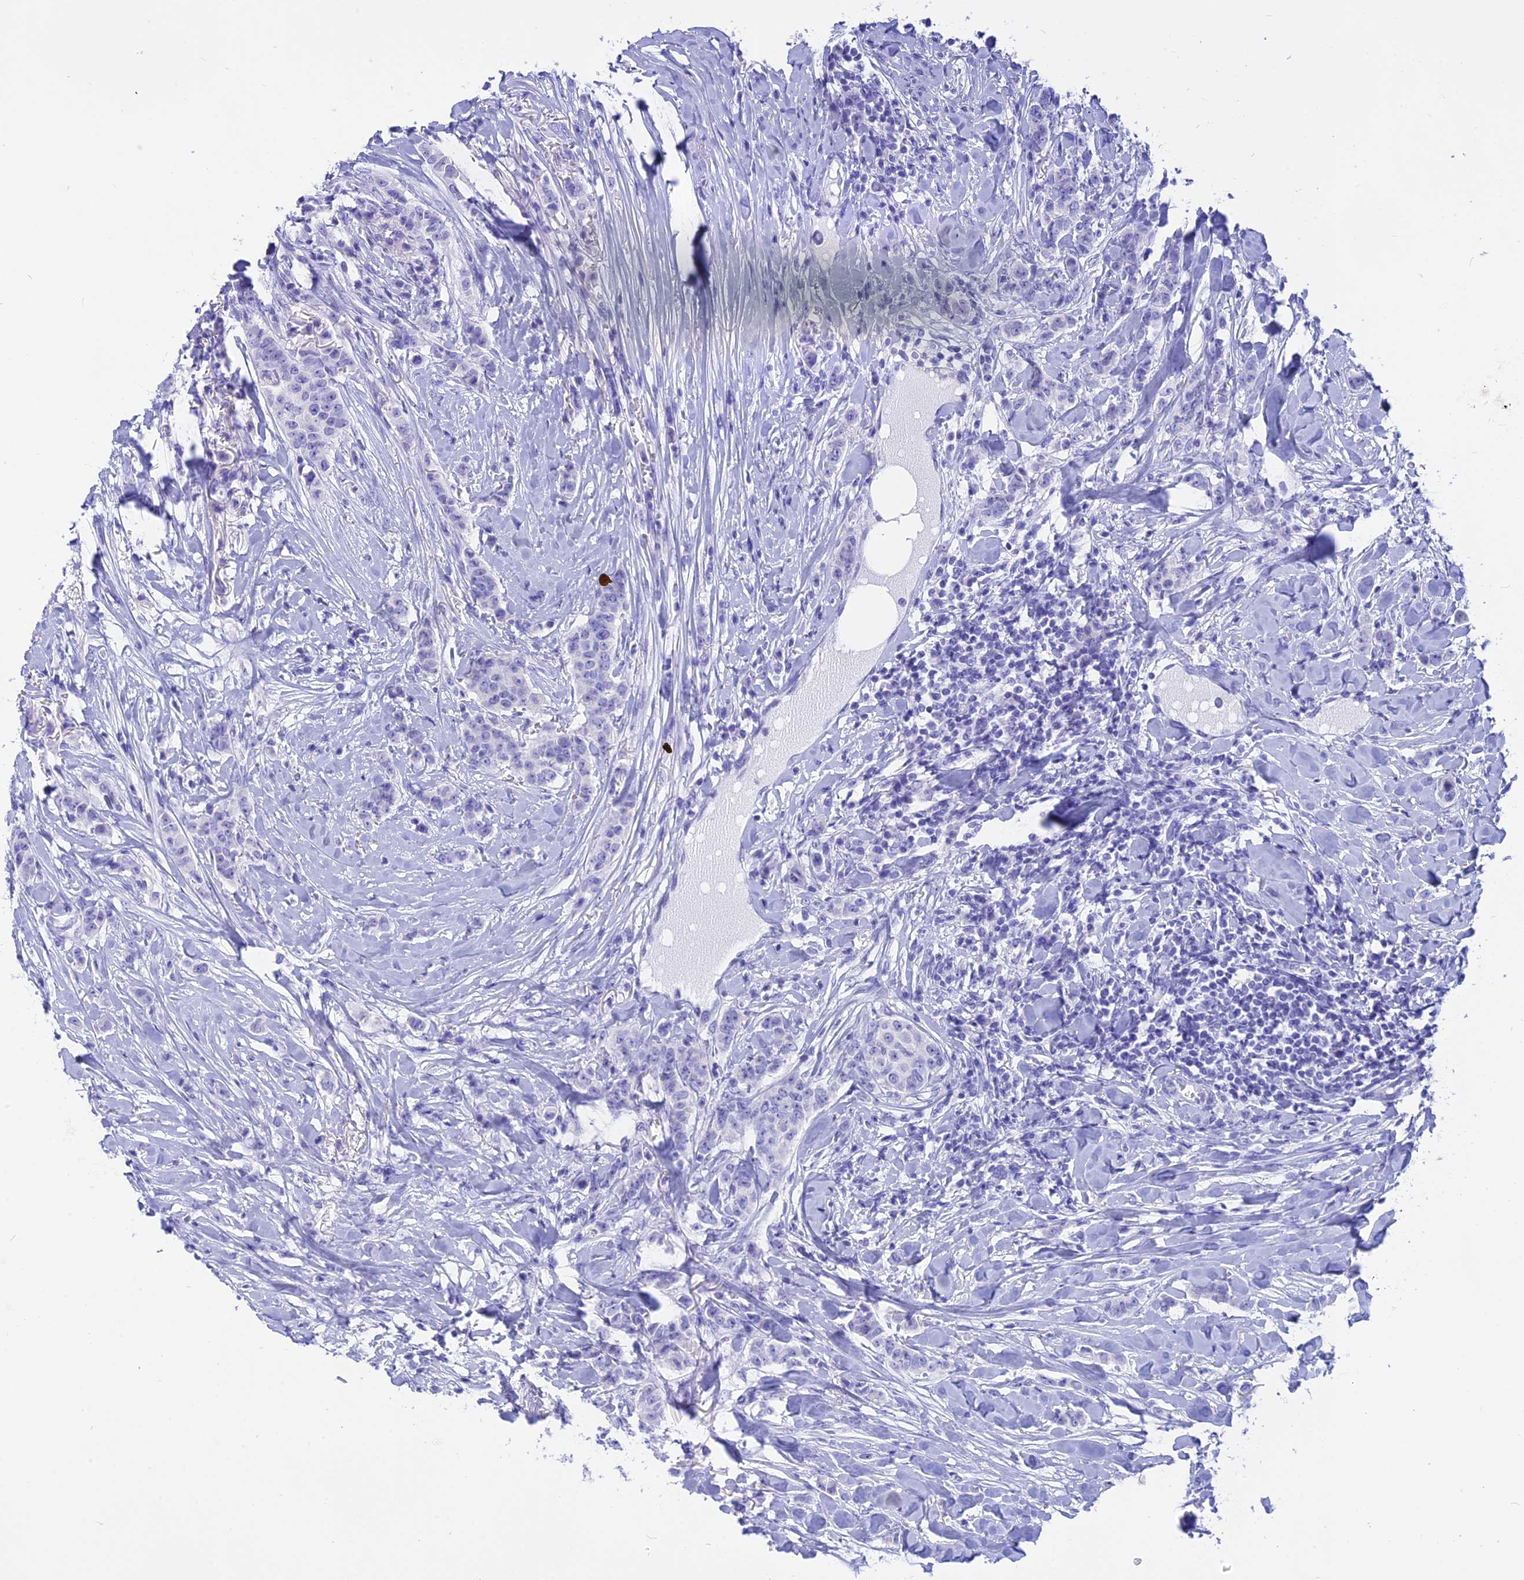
{"staining": {"intensity": "negative", "quantity": "none", "location": "none"}, "tissue": "breast cancer", "cell_type": "Tumor cells", "image_type": "cancer", "snomed": [{"axis": "morphology", "description": "Duct carcinoma"}, {"axis": "topography", "description": "Breast"}], "caption": "Human breast cancer (infiltrating ductal carcinoma) stained for a protein using immunohistochemistry (IHC) shows no positivity in tumor cells.", "gene": "ISCA1", "patient": {"sex": "female", "age": 40}}